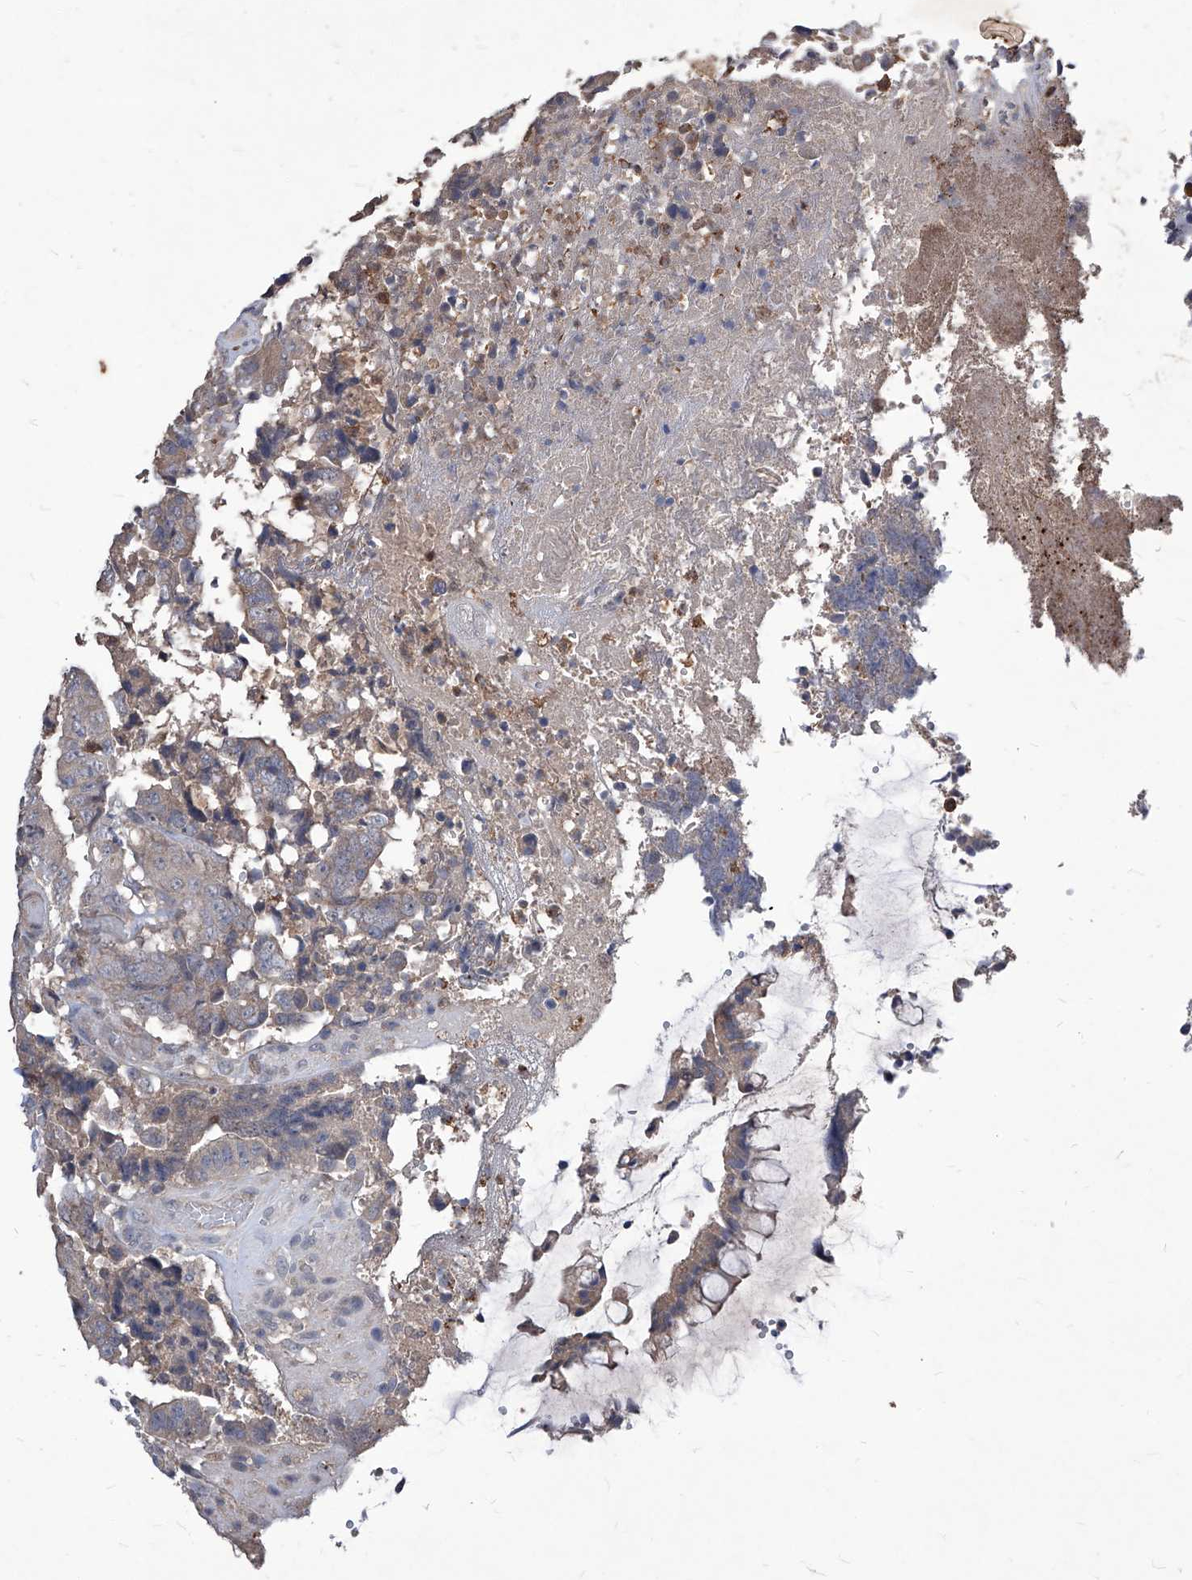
{"staining": {"intensity": "weak", "quantity": ">75%", "location": "cytoplasmic/membranous"}, "tissue": "colorectal cancer", "cell_type": "Tumor cells", "image_type": "cancer", "snomed": [{"axis": "morphology", "description": "Adenocarcinoma, NOS"}, {"axis": "topography", "description": "Rectum"}], "caption": "Tumor cells reveal low levels of weak cytoplasmic/membranous positivity in approximately >75% of cells in colorectal cancer.", "gene": "SYNGR1", "patient": {"sex": "male", "age": 72}}